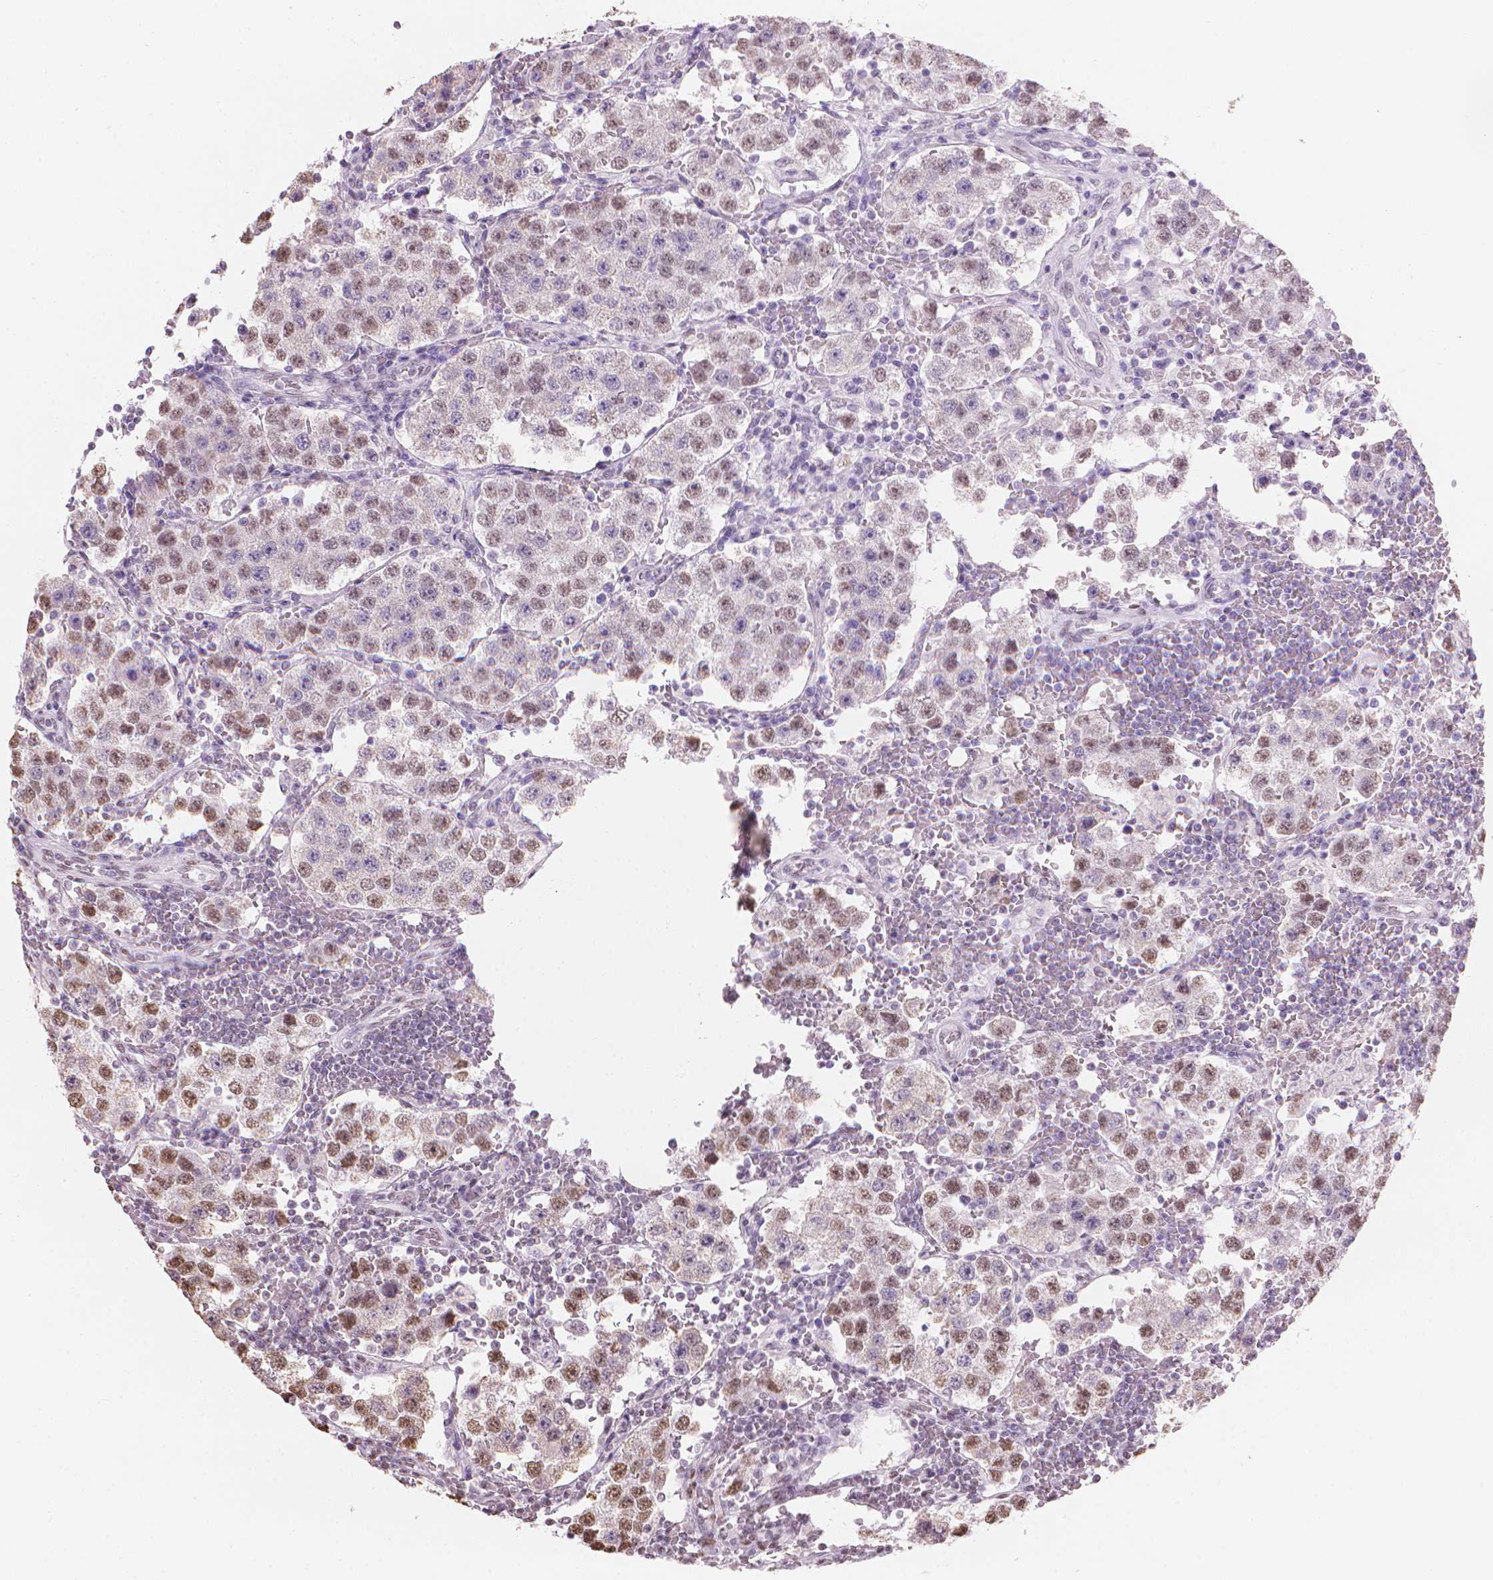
{"staining": {"intensity": "moderate", "quantity": "25%-75%", "location": "nuclear"}, "tissue": "testis cancer", "cell_type": "Tumor cells", "image_type": "cancer", "snomed": [{"axis": "morphology", "description": "Seminoma, NOS"}, {"axis": "topography", "description": "Testis"}], "caption": "High-power microscopy captured an IHC histopathology image of testis seminoma, revealing moderate nuclear staining in about 25%-75% of tumor cells. (brown staining indicates protein expression, while blue staining denotes nuclei).", "gene": "PIAS2", "patient": {"sex": "male", "age": 37}}